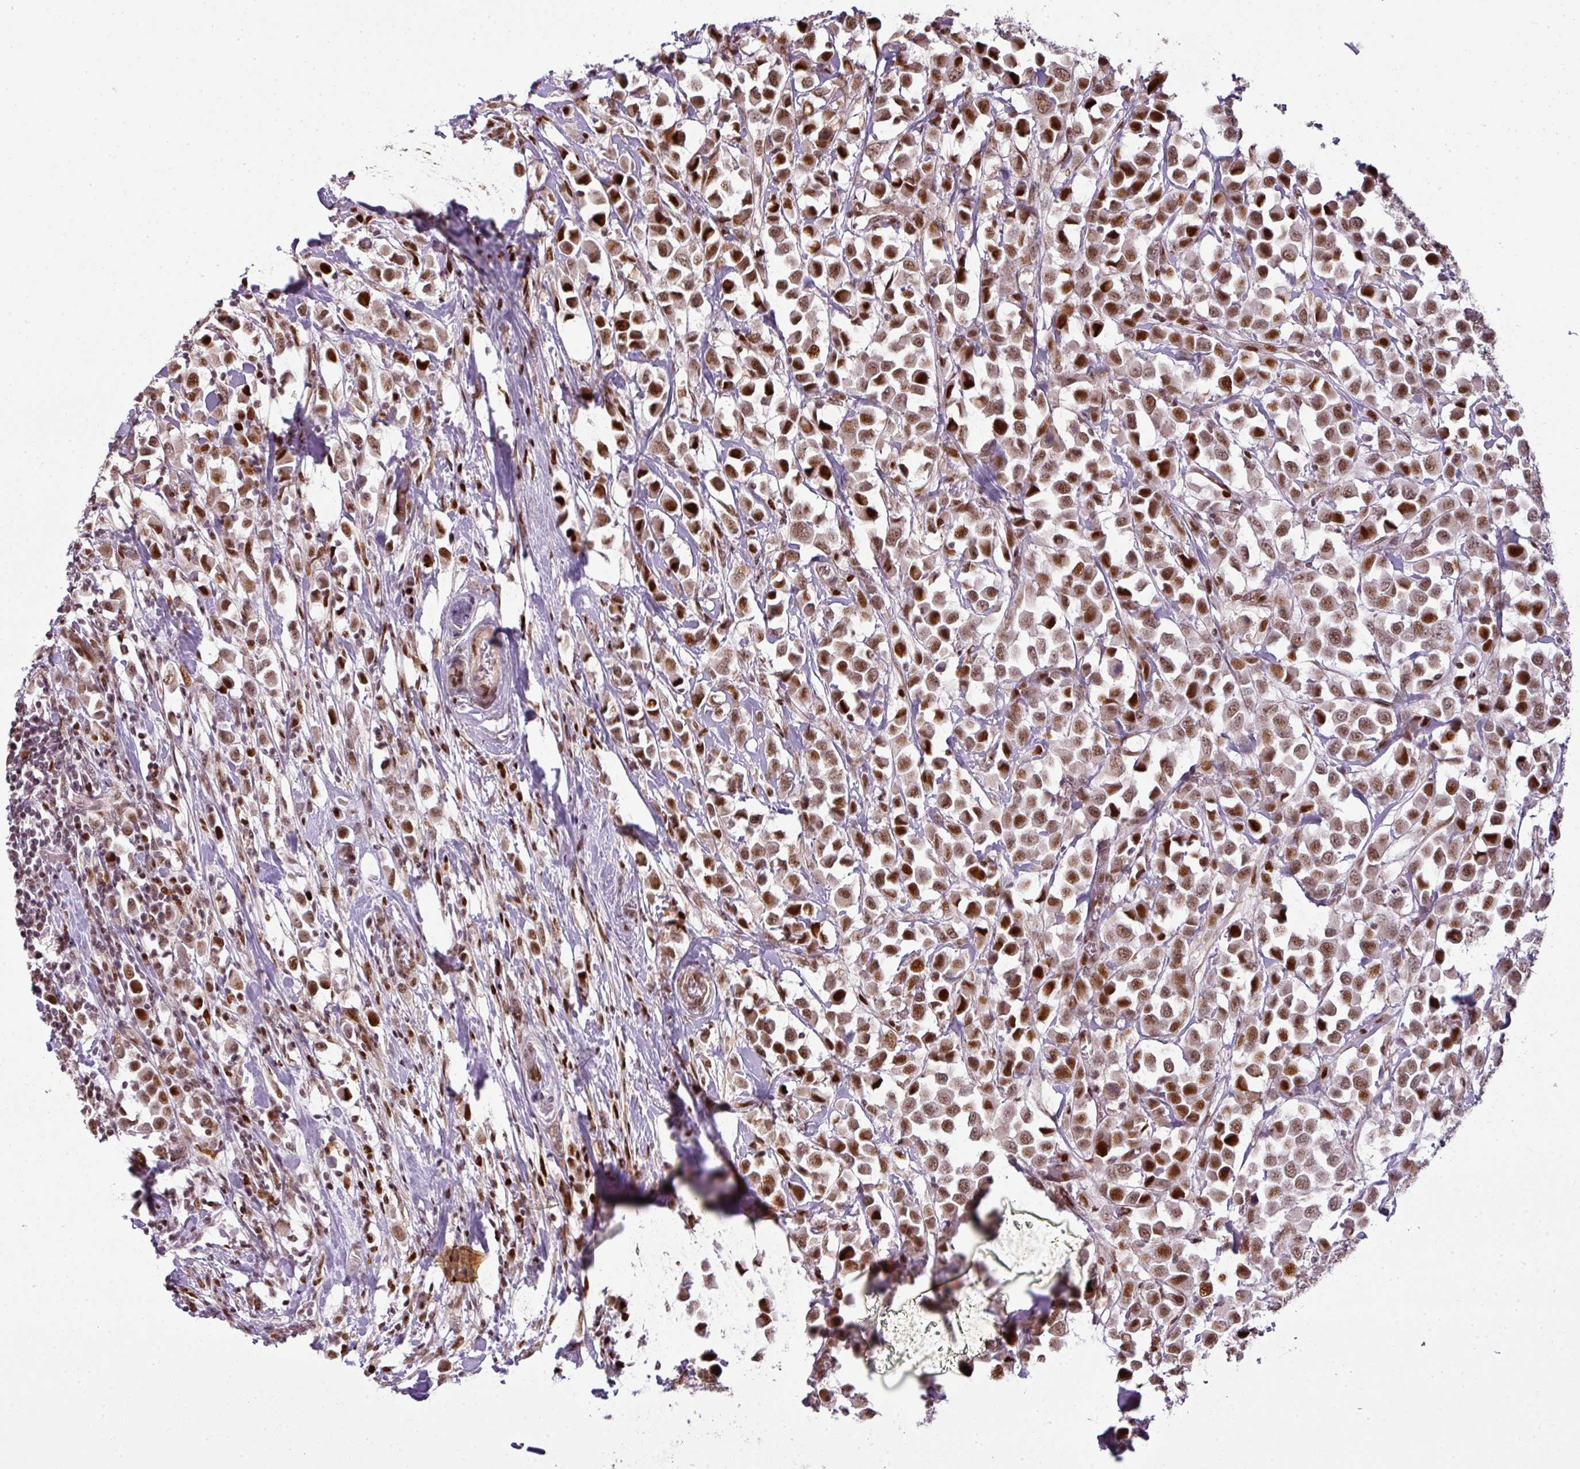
{"staining": {"intensity": "strong", "quantity": ">75%", "location": "nuclear"}, "tissue": "breast cancer", "cell_type": "Tumor cells", "image_type": "cancer", "snomed": [{"axis": "morphology", "description": "Duct carcinoma"}, {"axis": "topography", "description": "Breast"}], "caption": "This histopathology image exhibits IHC staining of human breast cancer, with high strong nuclear staining in about >75% of tumor cells.", "gene": "MYSM1", "patient": {"sex": "female", "age": 61}}